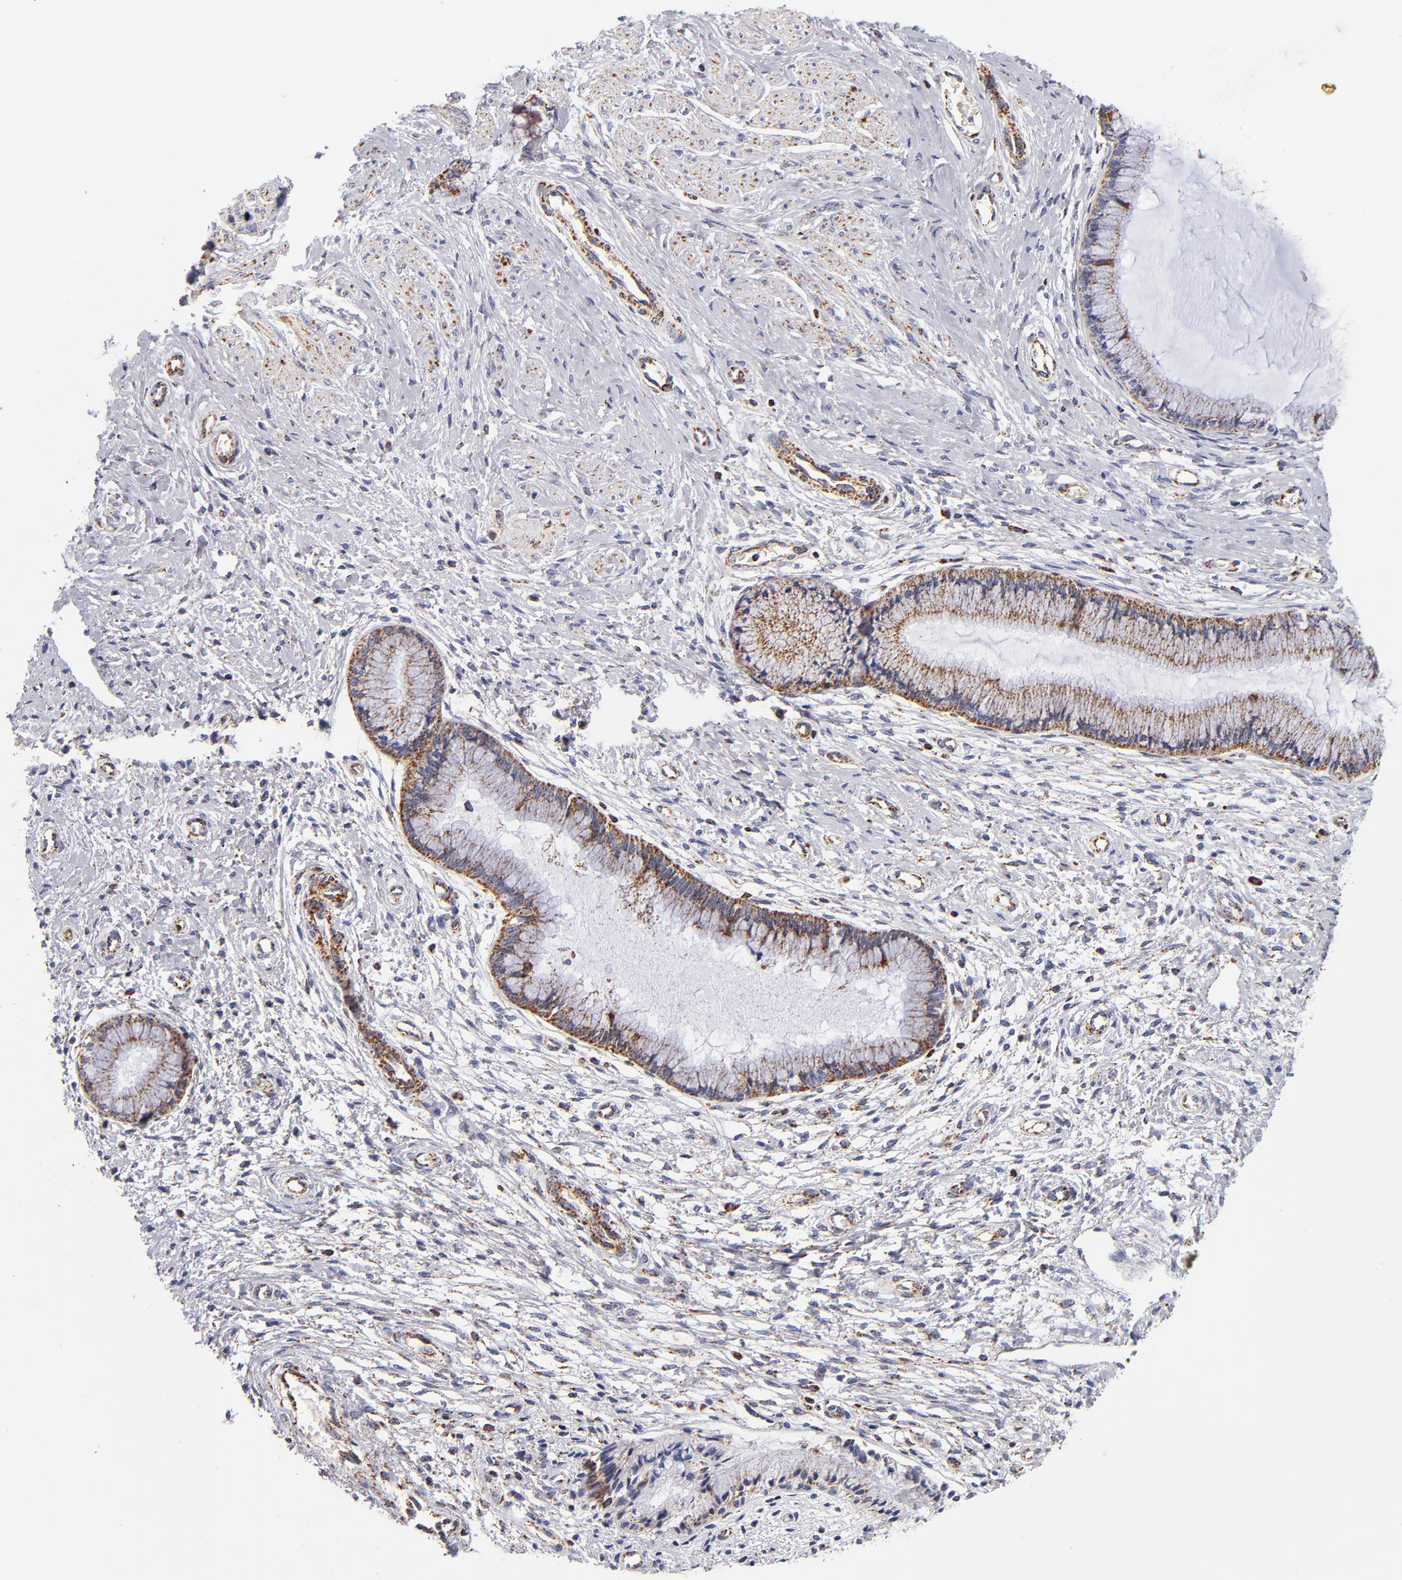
{"staining": {"intensity": "moderate", "quantity": ">75%", "location": "cytoplasmic/membranous"}, "tissue": "cervix", "cell_type": "Glandular cells", "image_type": "normal", "snomed": [{"axis": "morphology", "description": "Normal tissue, NOS"}, {"axis": "topography", "description": "Cervix"}], "caption": "Cervix stained for a protein (brown) reveals moderate cytoplasmic/membranous positive expression in approximately >75% of glandular cells.", "gene": "ECHS1", "patient": {"sex": "female", "age": 27}}